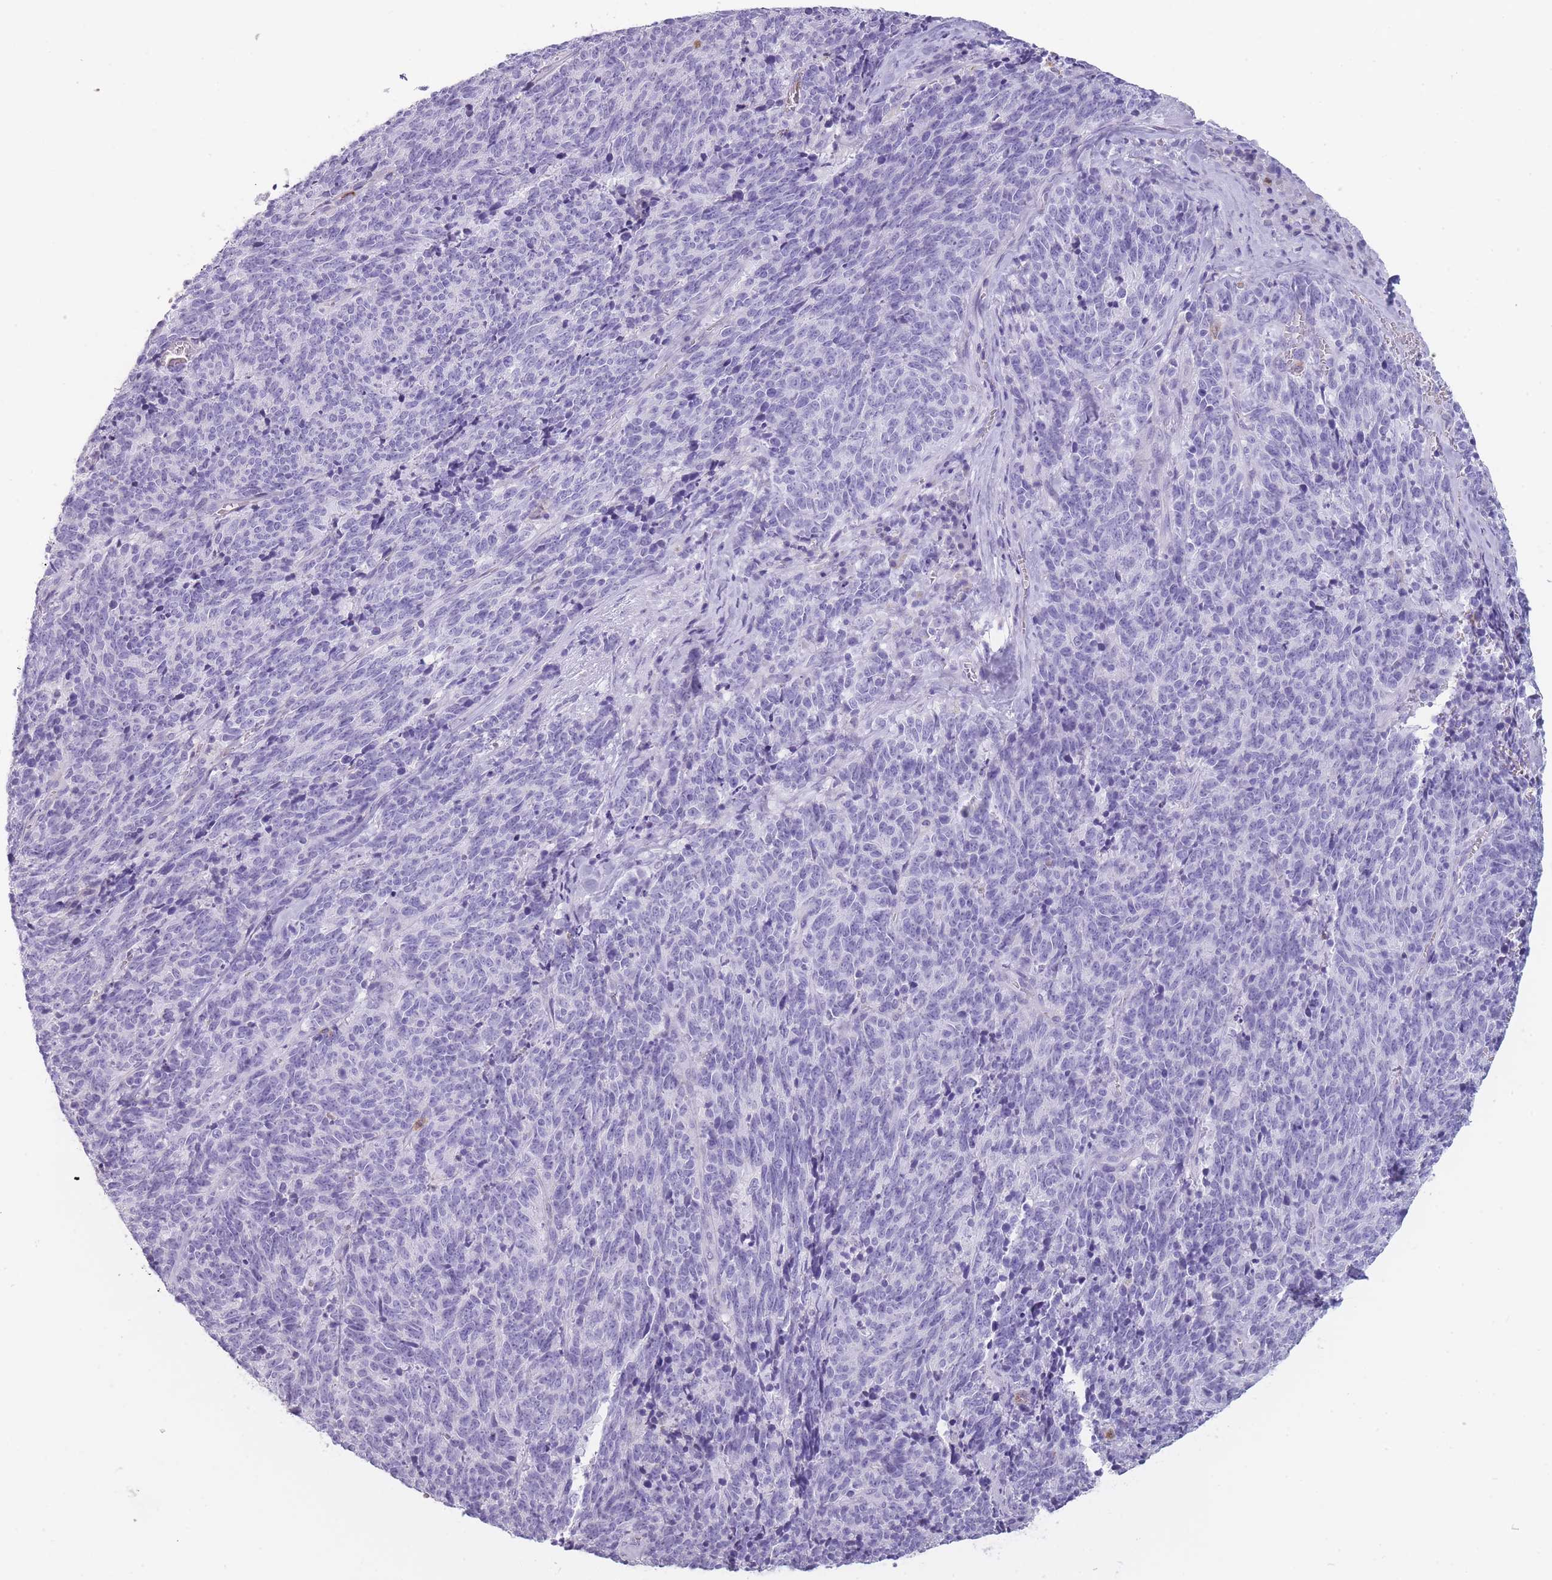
{"staining": {"intensity": "negative", "quantity": "none", "location": "none"}, "tissue": "cervical cancer", "cell_type": "Tumor cells", "image_type": "cancer", "snomed": [{"axis": "morphology", "description": "Squamous cell carcinoma, NOS"}, {"axis": "topography", "description": "Cervix"}], "caption": "Immunohistochemistry (IHC) histopathology image of neoplastic tissue: human cervical cancer stained with DAB (3,3'-diaminobenzidine) displays no significant protein expression in tumor cells.", "gene": "CR1L", "patient": {"sex": "female", "age": 29}}